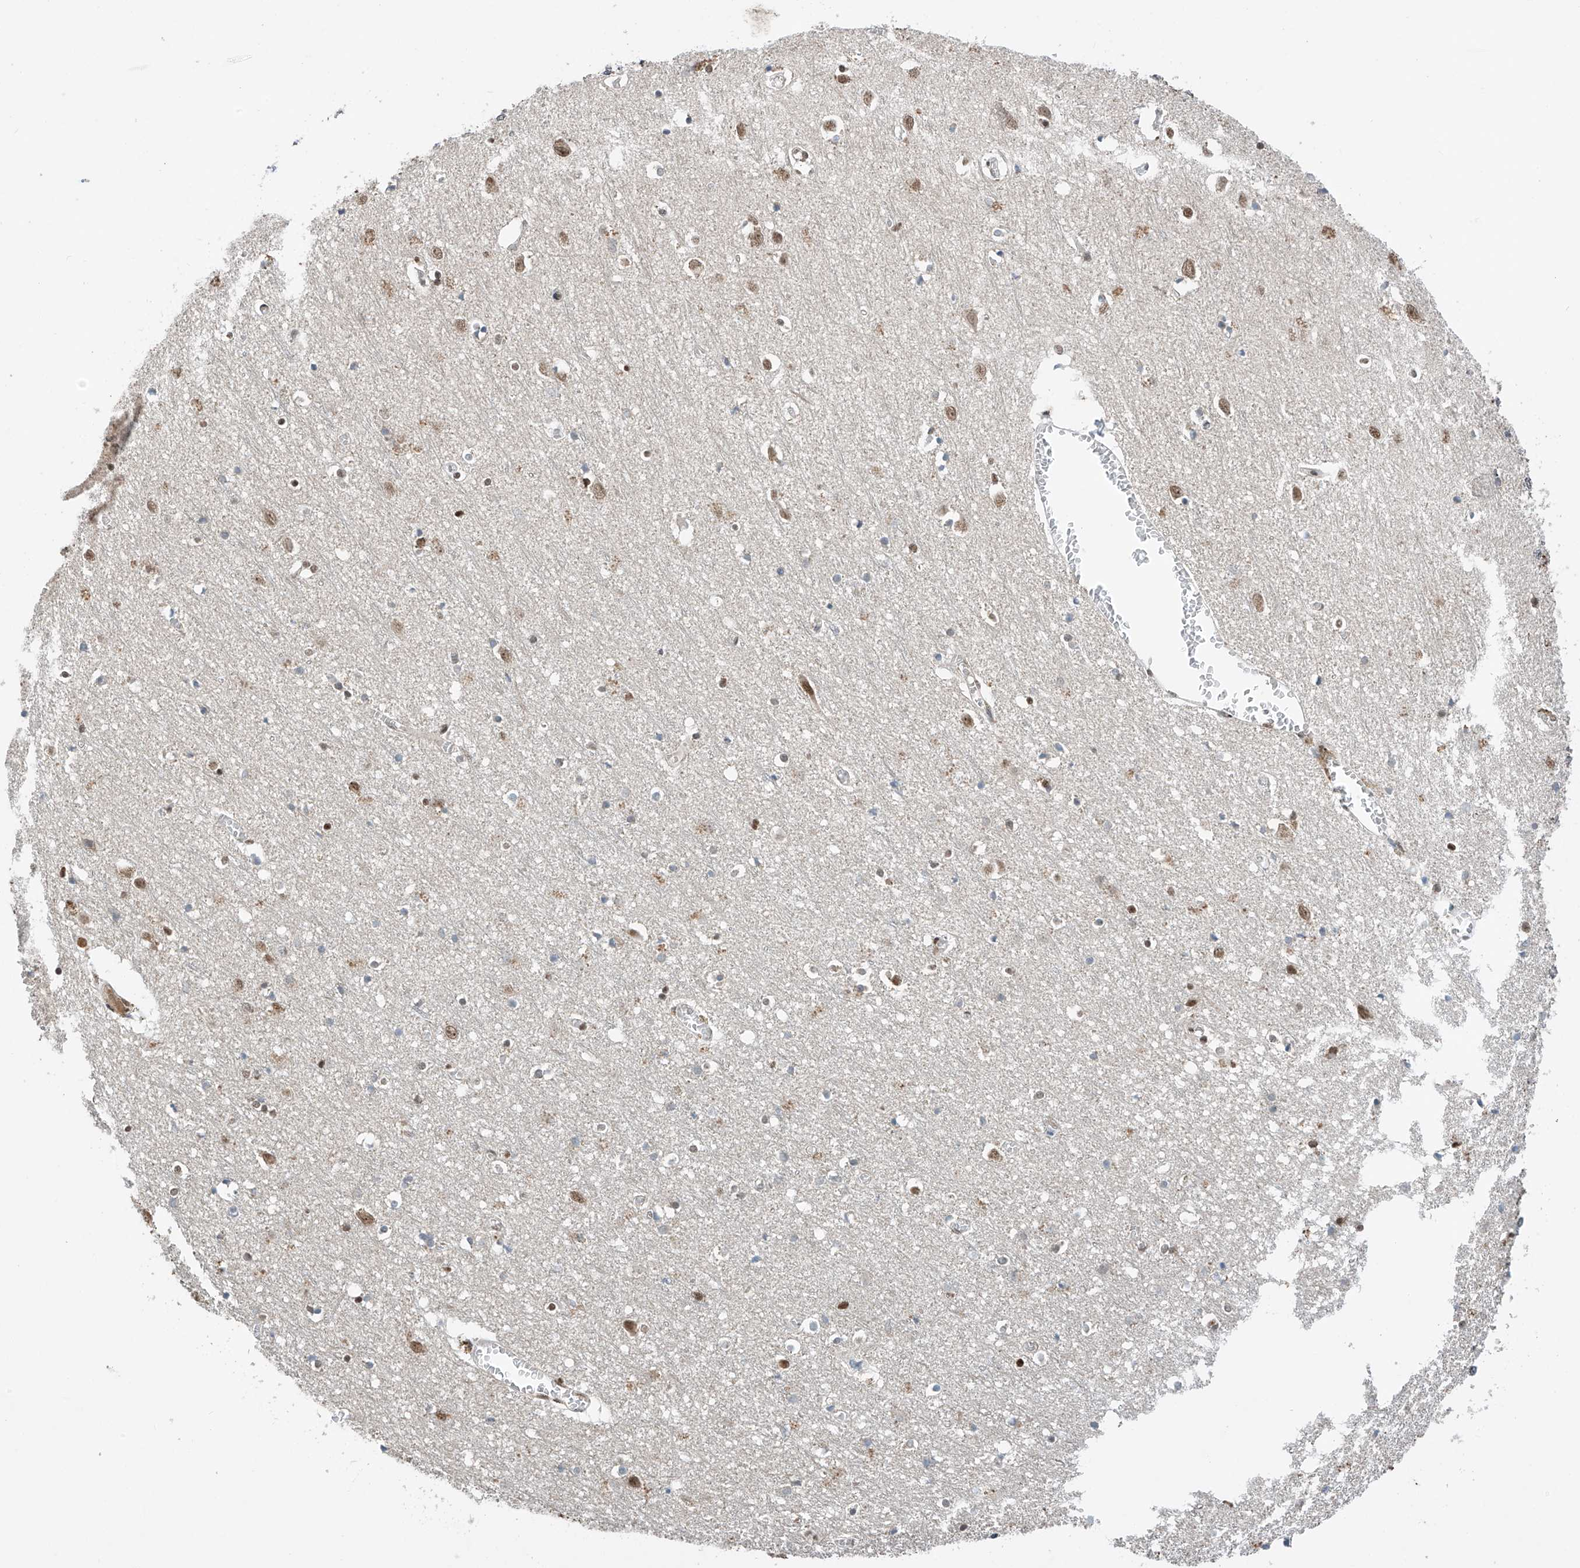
{"staining": {"intensity": "weak", "quantity": "25%-75%", "location": "cytoplasmic/membranous,nuclear"}, "tissue": "cerebral cortex", "cell_type": "Endothelial cells", "image_type": "normal", "snomed": [{"axis": "morphology", "description": "Normal tissue, NOS"}, {"axis": "topography", "description": "Cerebral cortex"}], "caption": "Immunohistochemical staining of benign cerebral cortex reveals weak cytoplasmic/membranous,nuclear protein staining in about 25%-75% of endothelial cells.", "gene": "RPAIN", "patient": {"sex": "female", "age": 64}}